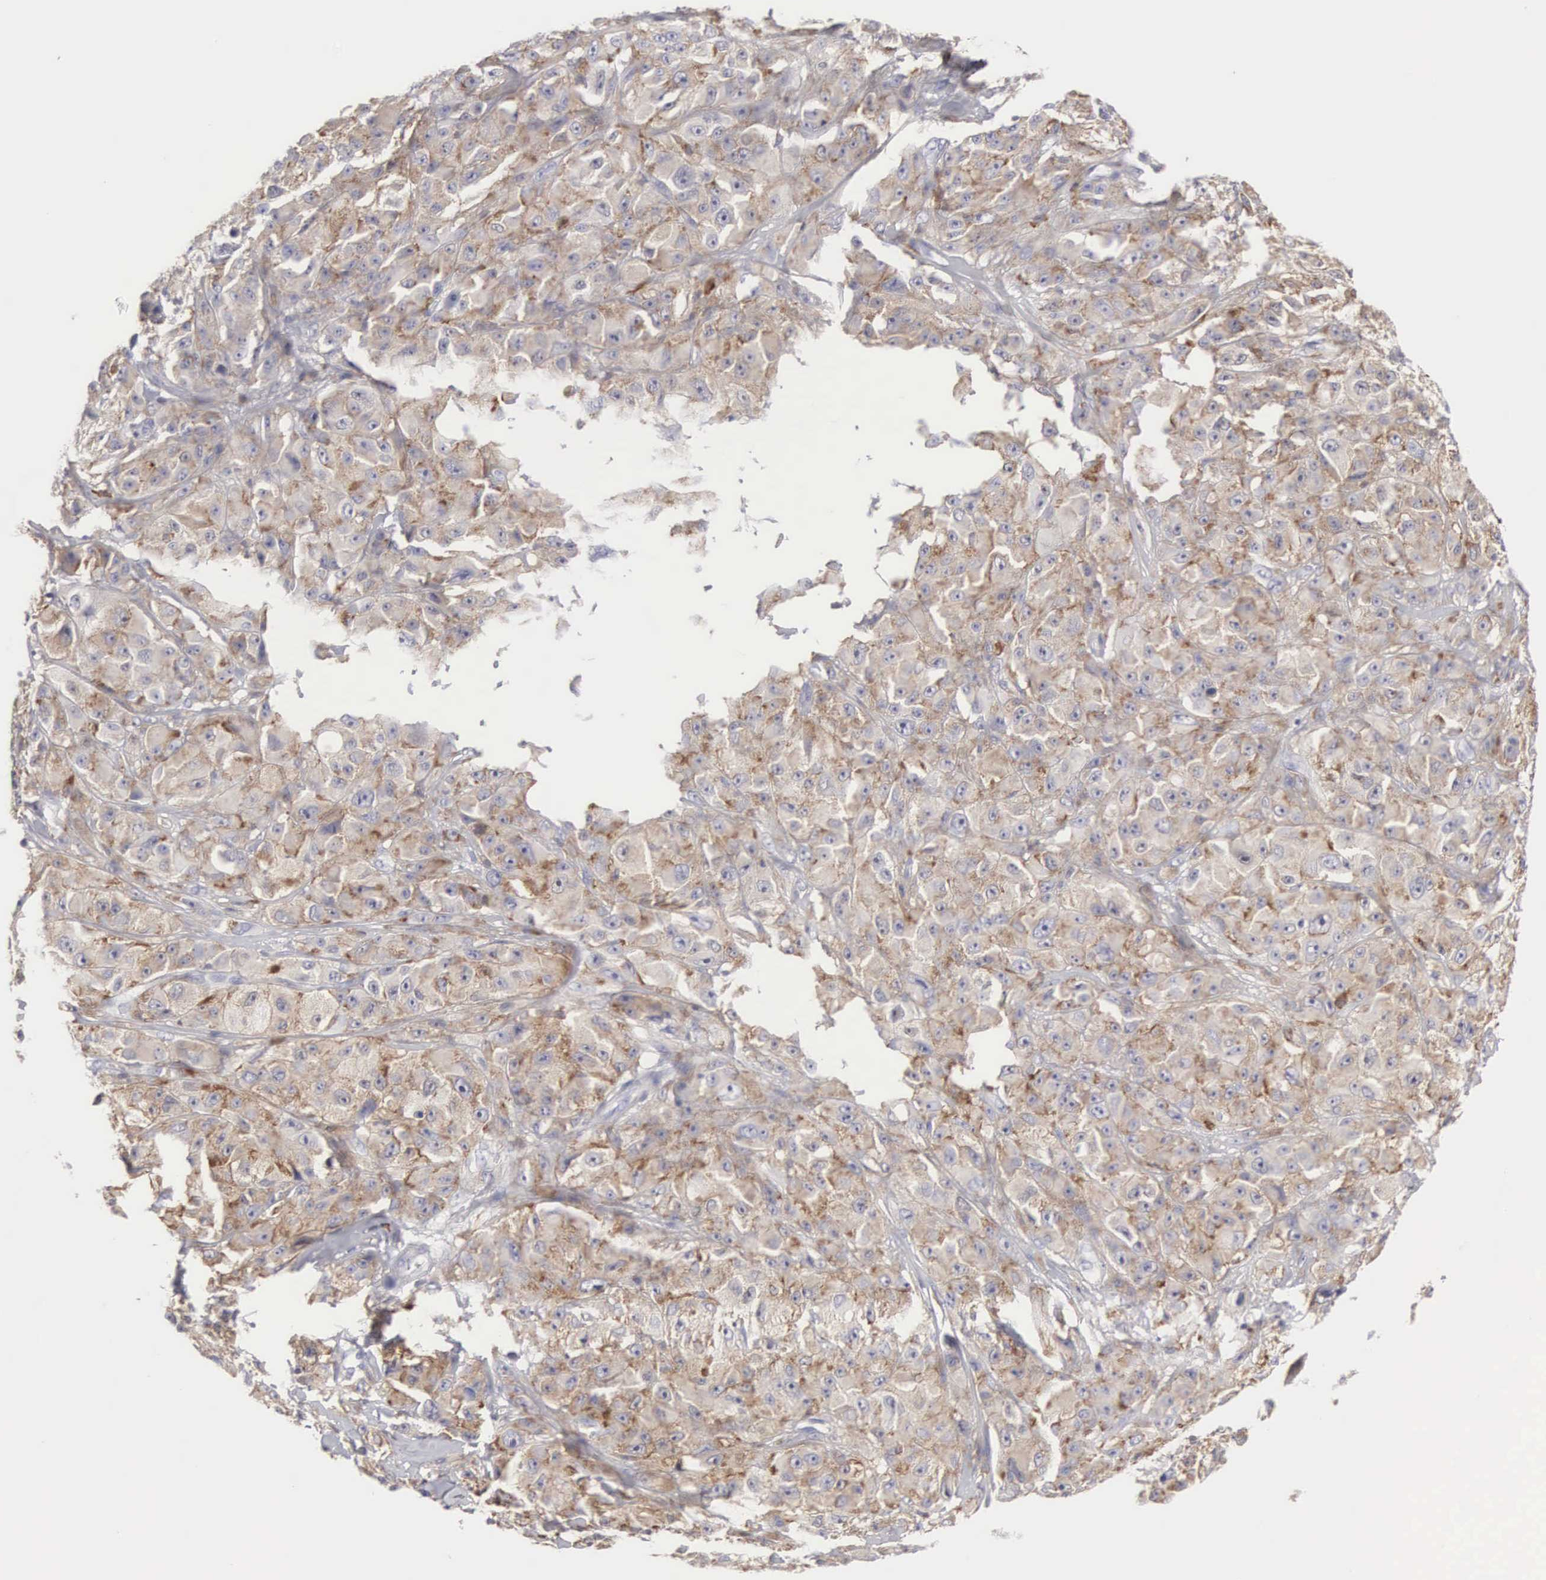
{"staining": {"intensity": "weak", "quantity": "25%-75%", "location": "cytoplasmic/membranous"}, "tissue": "melanoma", "cell_type": "Tumor cells", "image_type": "cancer", "snomed": [{"axis": "morphology", "description": "Malignant melanoma, NOS"}, {"axis": "topography", "description": "Skin"}], "caption": "Melanoma stained for a protein exhibits weak cytoplasmic/membranous positivity in tumor cells.", "gene": "SH3BP1", "patient": {"sex": "male", "age": 56}}